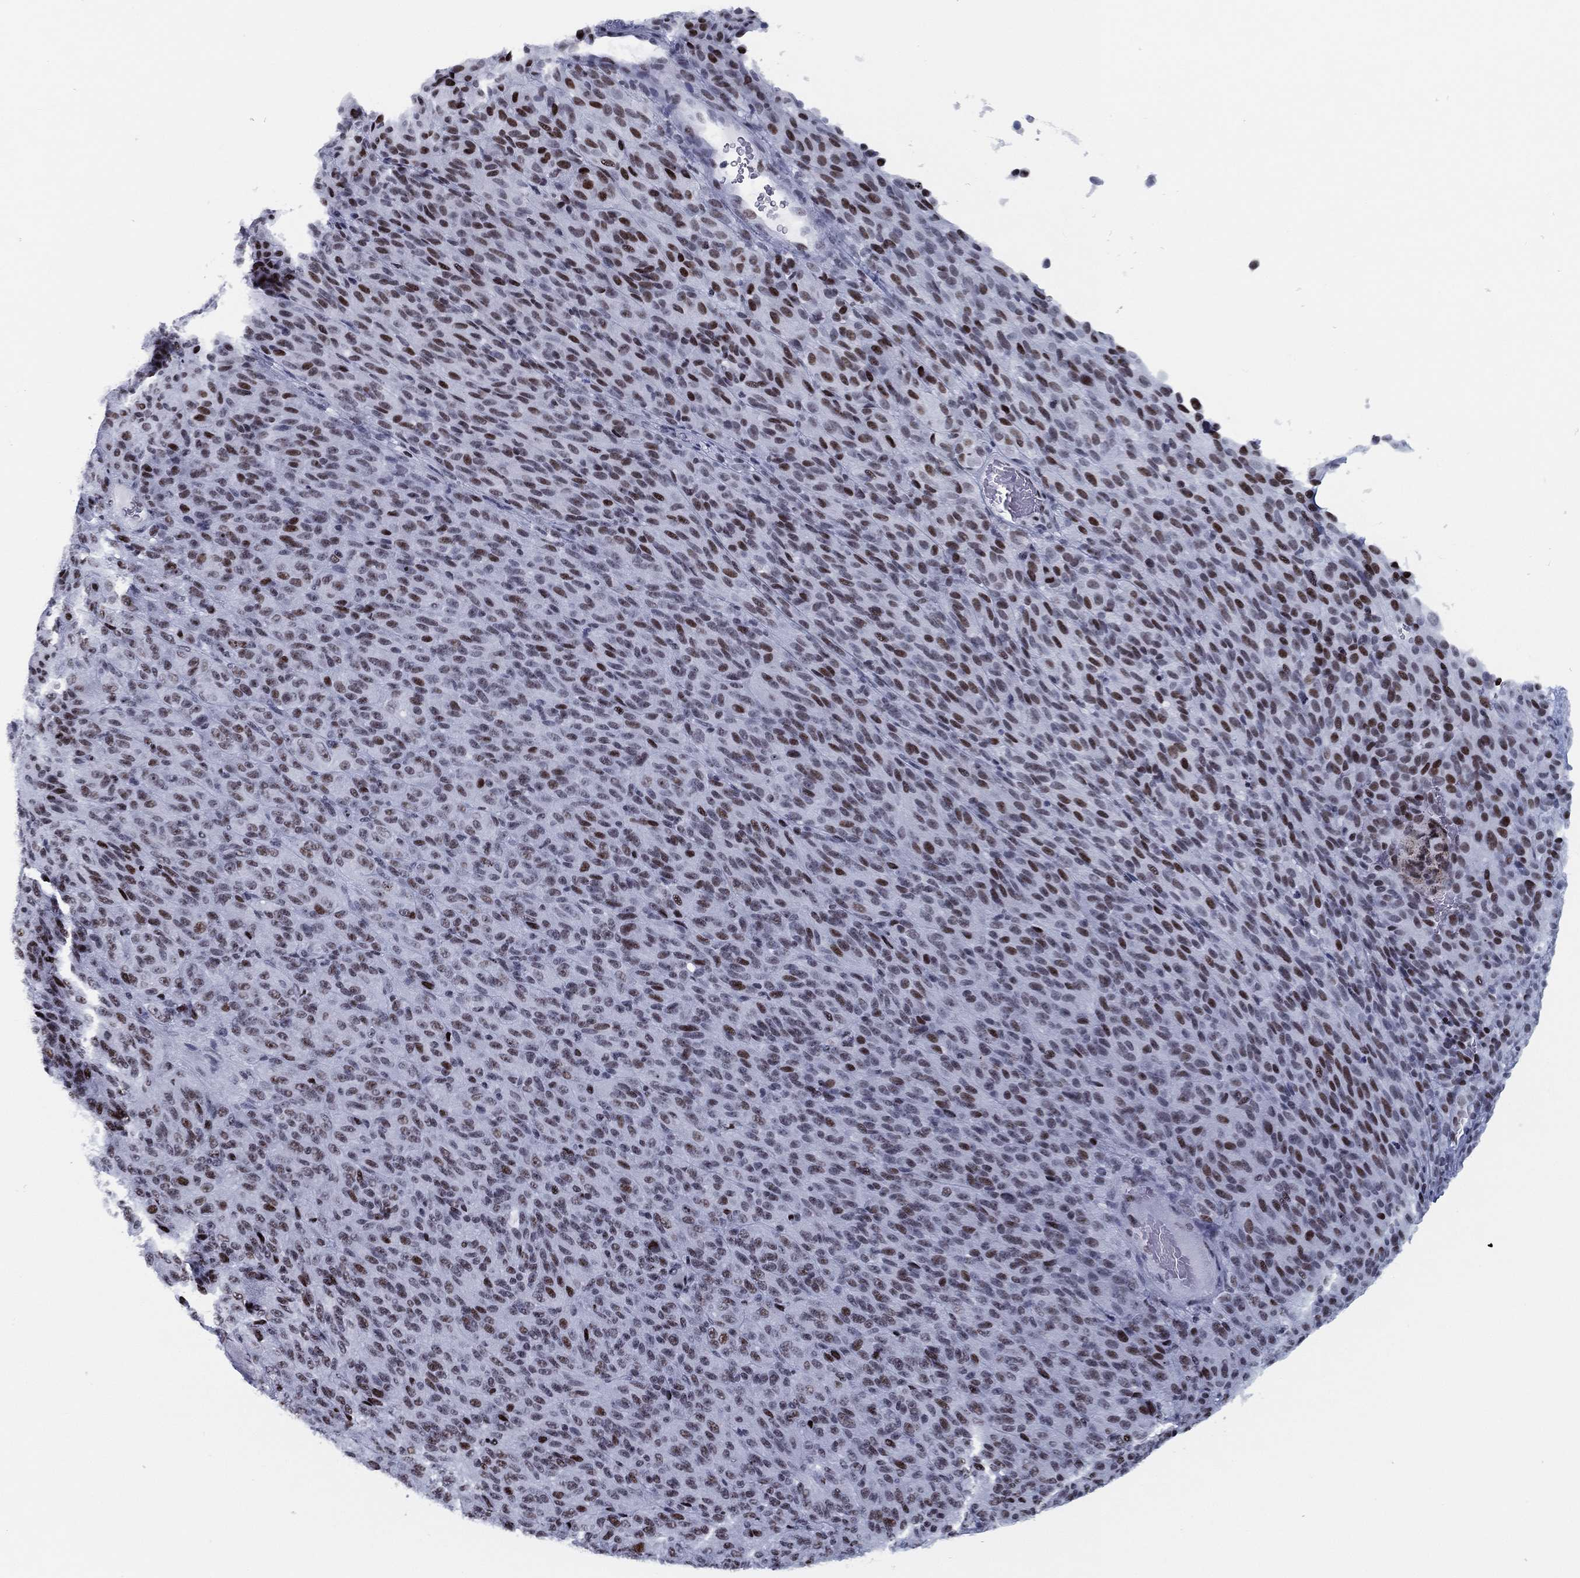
{"staining": {"intensity": "strong", "quantity": "25%-75%", "location": "nuclear"}, "tissue": "melanoma", "cell_type": "Tumor cells", "image_type": "cancer", "snomed": [{"axis": "morphology", "description": "Malignant melanoma, Metastatic site"}, {"axis": "topography", "description": "Brain"}], "caption": "Immunohistochemistry histopathology image of human malignant melanoma (metastatic site) stained for a protein (brown), which reveals high levels of strong nuclear expression in approximately 25%-75% of tumor cells.", "gene": "CYB561D2", "patient": {"sex": "female", "age": 56}}